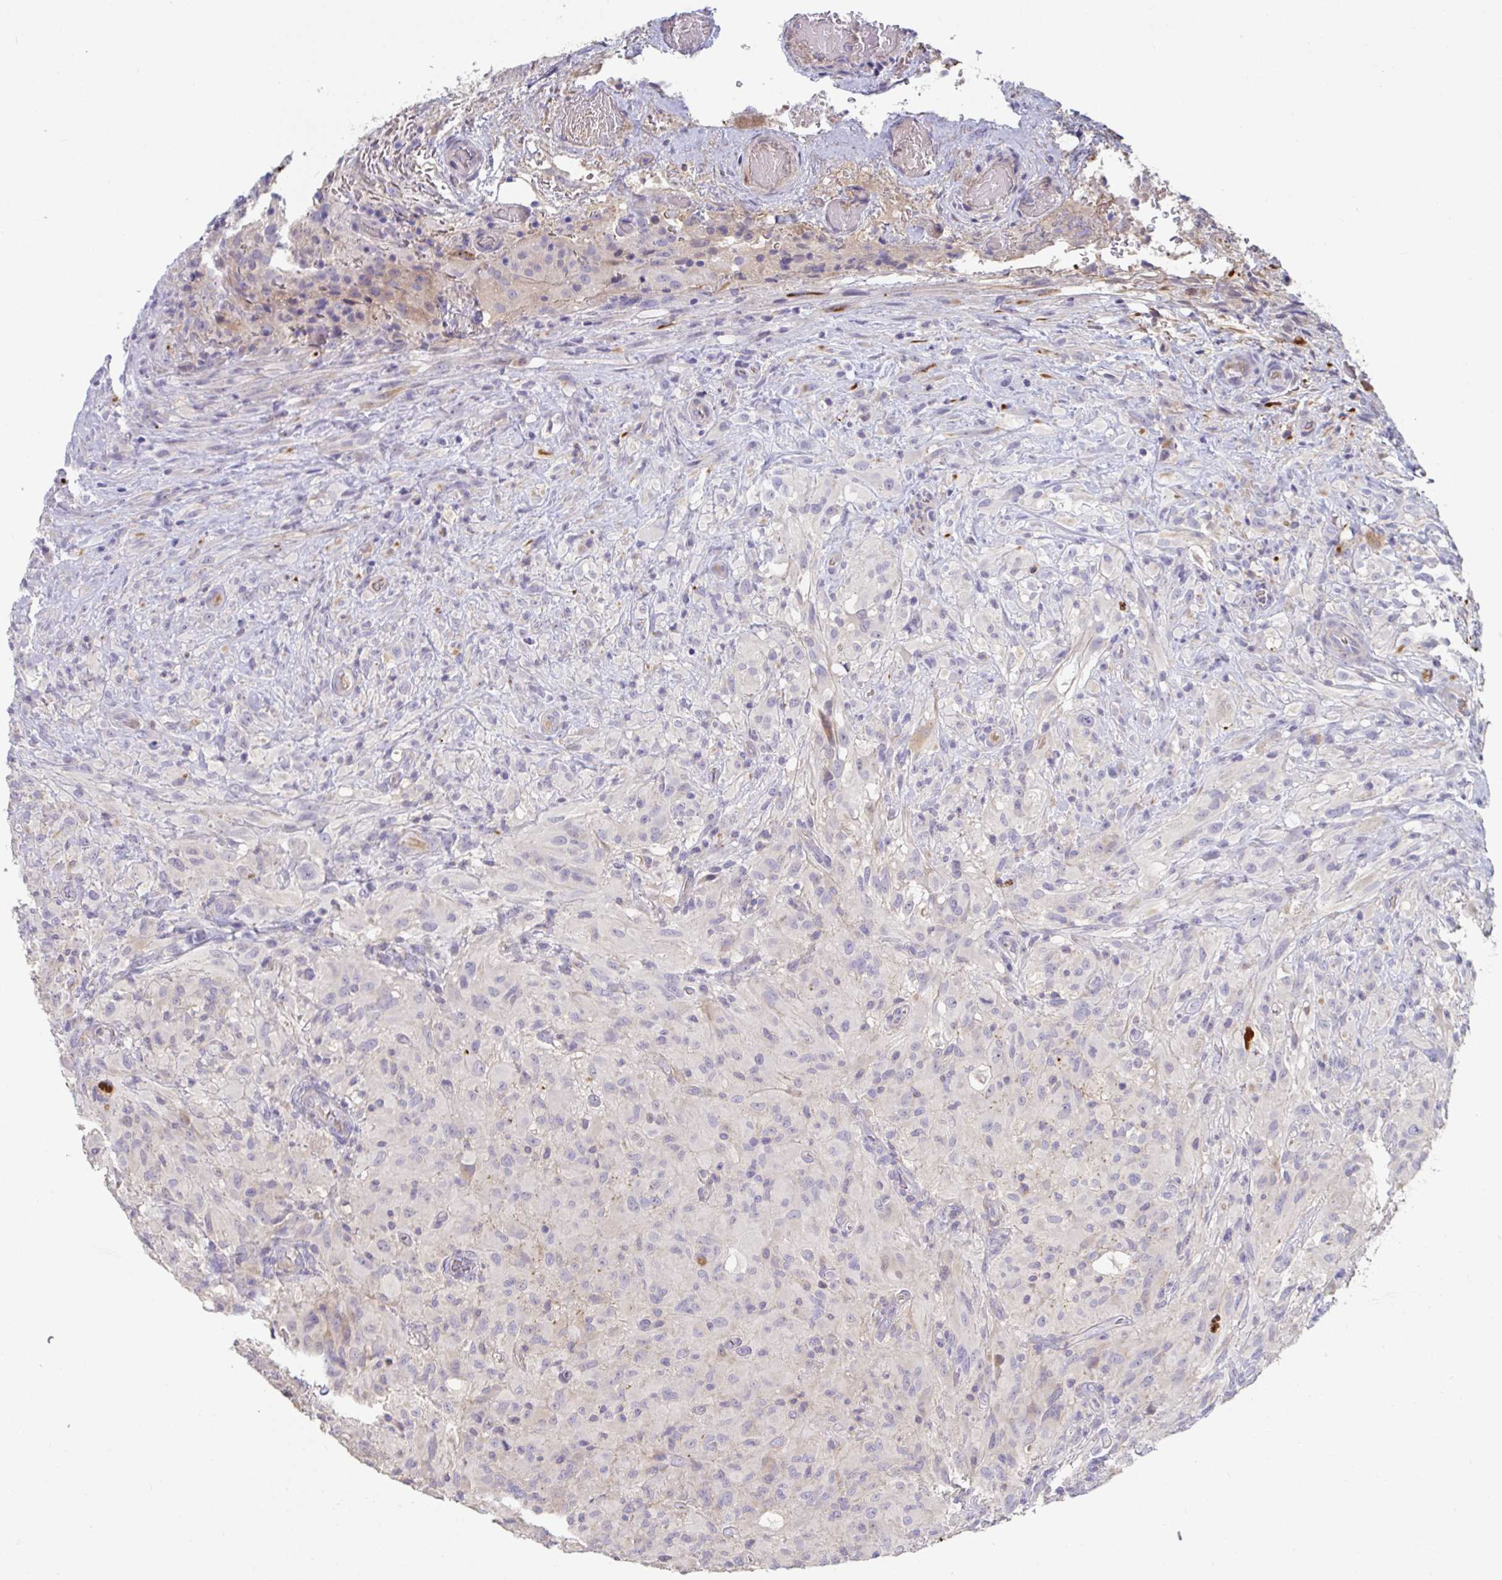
{"staining": {"intensity": "negative", "quantity": "none", "location": "none"}, "tissue": "glioma", "cell_type": "Tumor cells", "image_type": "cancer", "snomed": [{"axis": "morphology", "description": "Glioma, malignant, High grade"}, {"axis": "topography", "description": "Brain"}], "caption": "IHC micrograph of neoplastic tissue: glioma stained with DAB (3,3'-diaminobenzidine) exhibits no significant protein positivity in tumor cells.", "gene": "ANO5", "patient": {"sex": "male", "age": 71}}